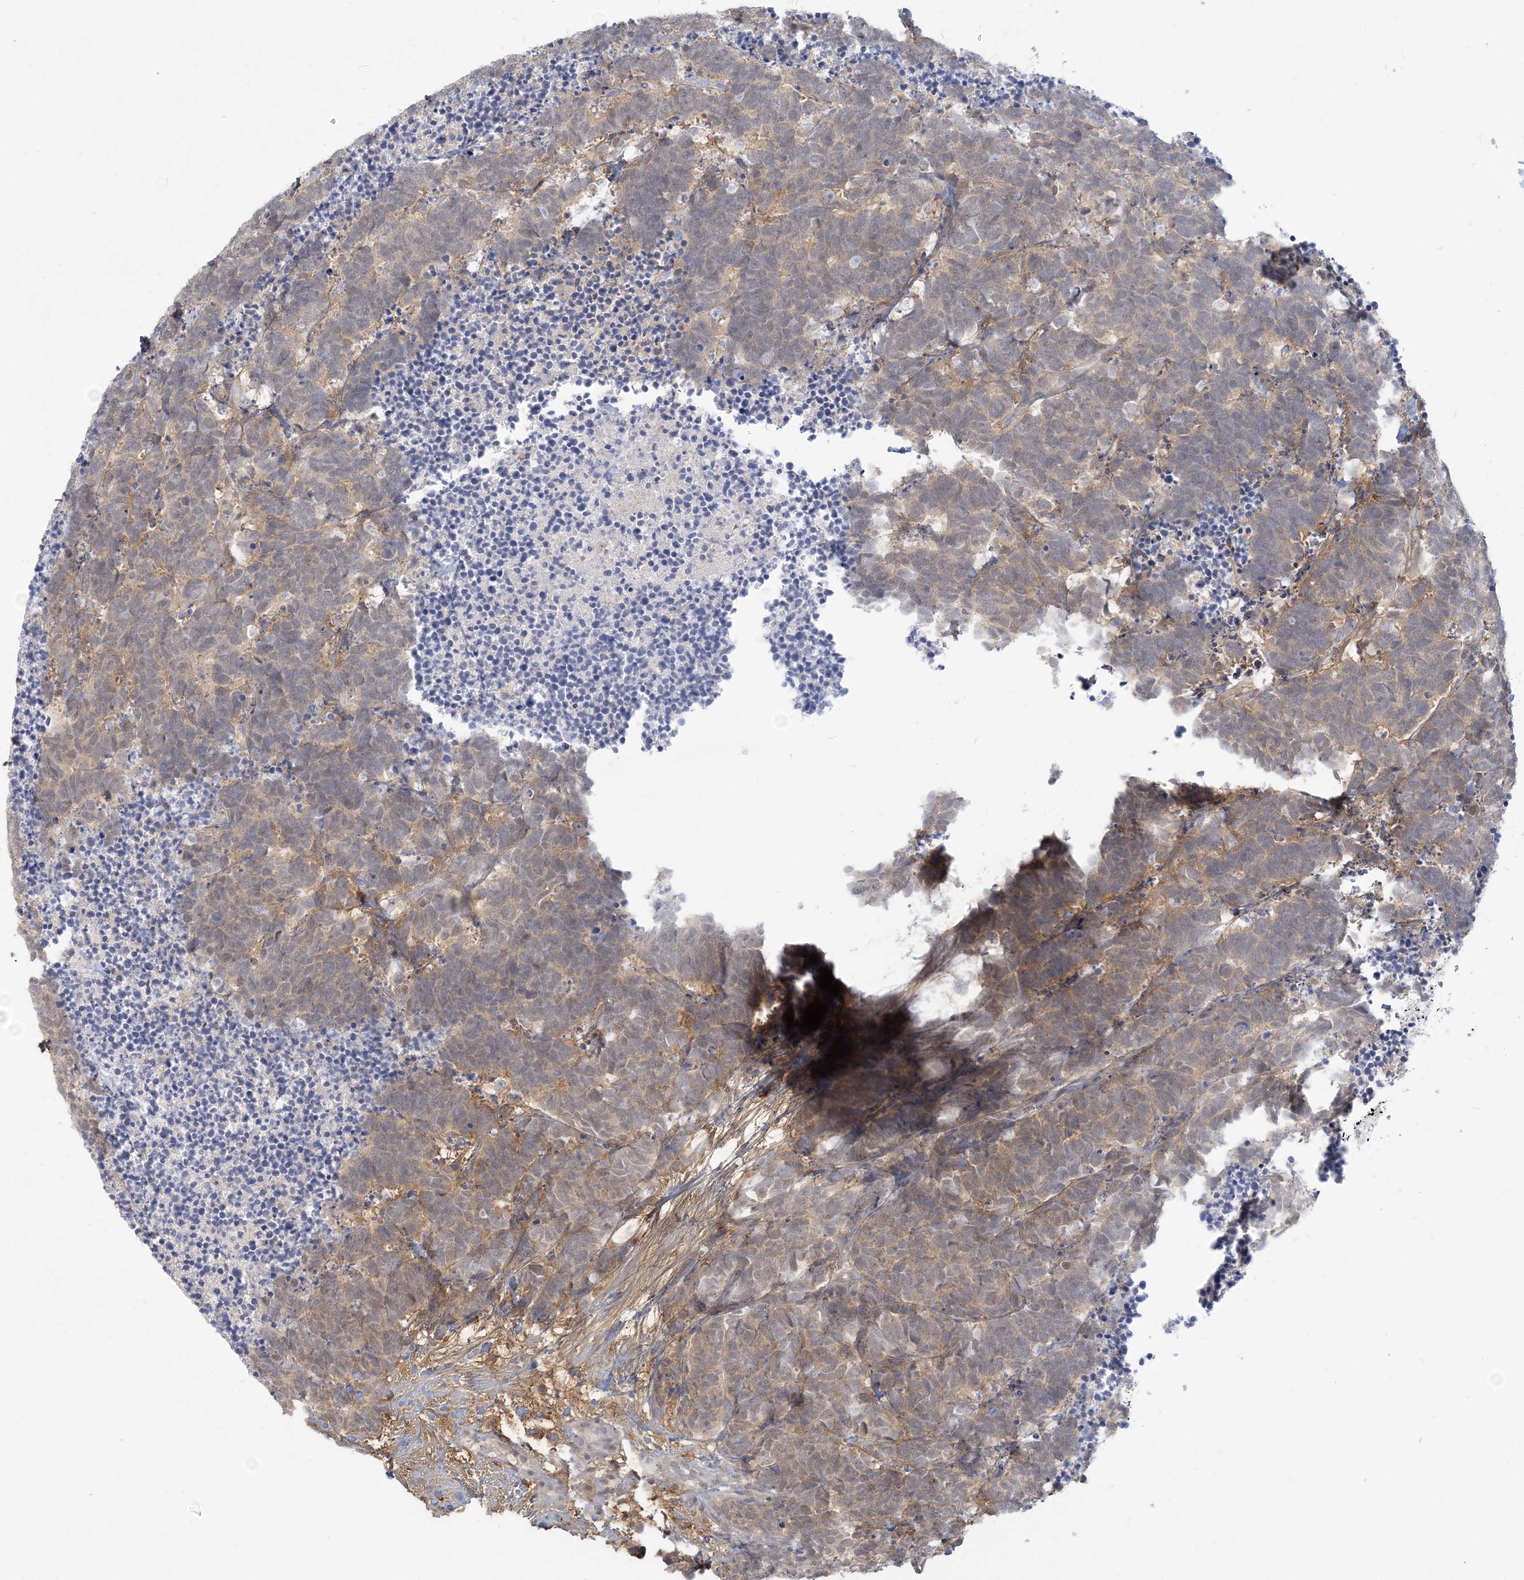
{"staining": {"intensity": "weak", "quantity": "25%-75%", "location": "cytoplasmic/membranous"}, "tissue": "carcinoid", "cell_type": "Tumor cells", "image_type": "cancer", "snomed": [{"axis": "morphology", "description": "Carcinoma, NOS"}, {"axis": "morphology", "description": "Carcinoid, malignant, NOS"}, {"axis": "topography", "description": "Urinary bladder"}], "caption": "A histopathology image of carcinoid stained for a protein displays weak cytoplasmic/membranous brown staining in tumor cells.", "gene": "ANKS1A", "patient": {"sex": "male", "age": 57}}